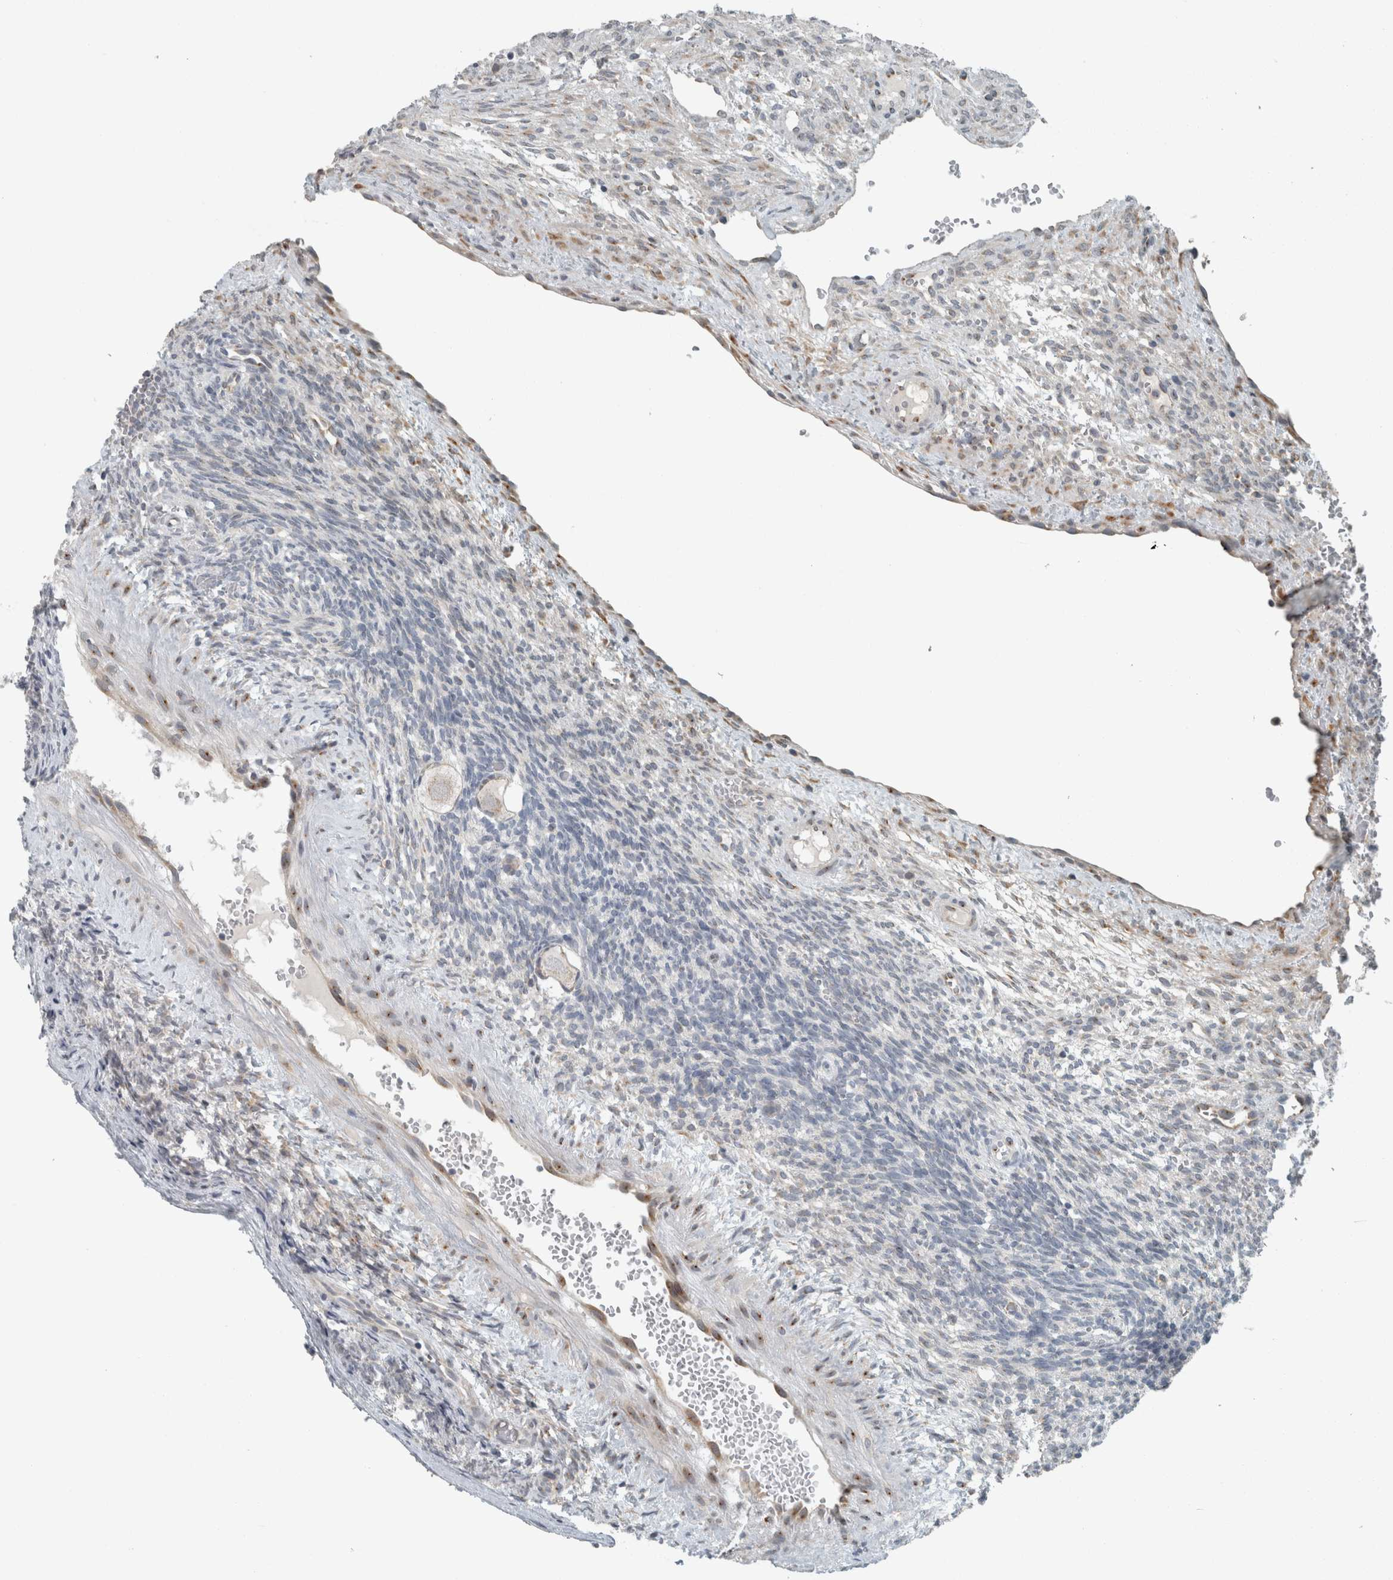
{"staining": {"intensity": "negative", "quantity": "none", "location": "none"}, "tissue": "ovary", "cell_type": "Follicle cells", "image_type": "normal", "snomed": [{"axis": "morphology", "description": "Normal tissue, NOS"}, {"axis": "topography", "description": "Ovary"}], "caption": "IHC micrograph of normal ovary: human ovary stained with DAB (3,3'-diaminobenzidine) shows no significant protein staining in follicle cells.", "gene": "KIF1C", "patient": {"sex": "female", "age": 34}}